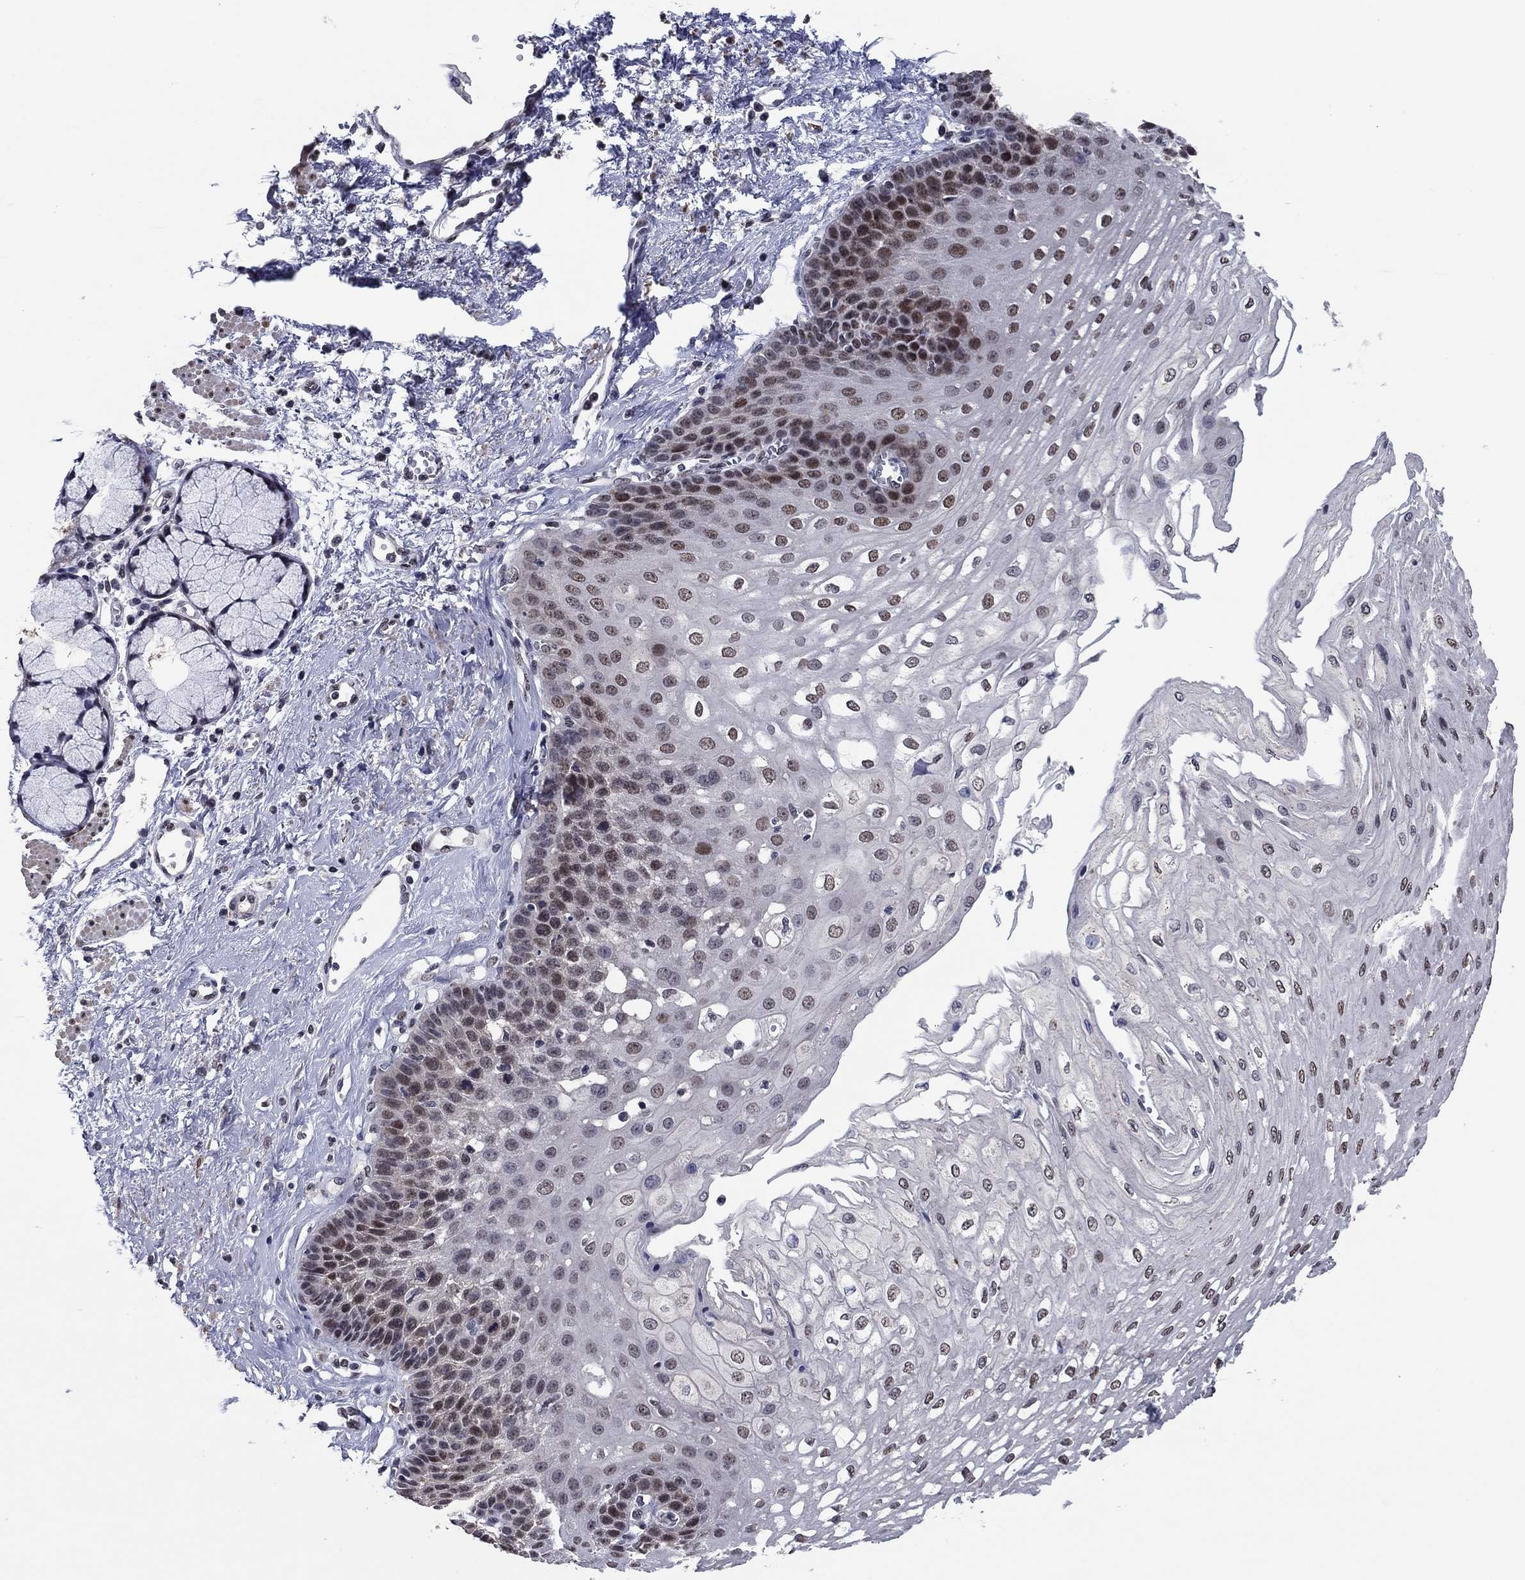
{"staining": {"intensity": "strong", "quantity": "<25%", "location": "nuclear"}, "tissue": "esophagus", "cell_type": "Squamous epithelial cells", "image_type": "normal", "snomed": [{"axis": "morphology", "description": "Normal tissue, NOS"}, {"axis": "topography", "description": "Esophagus"}], "caption": "Brown immunohistochemical staining in benign human esophagus reveals strong nuclear positivity in about <25% of squamous epithelial cells.", "gene": "TYMS", "patient": {"sex": "female", "age": 62}}